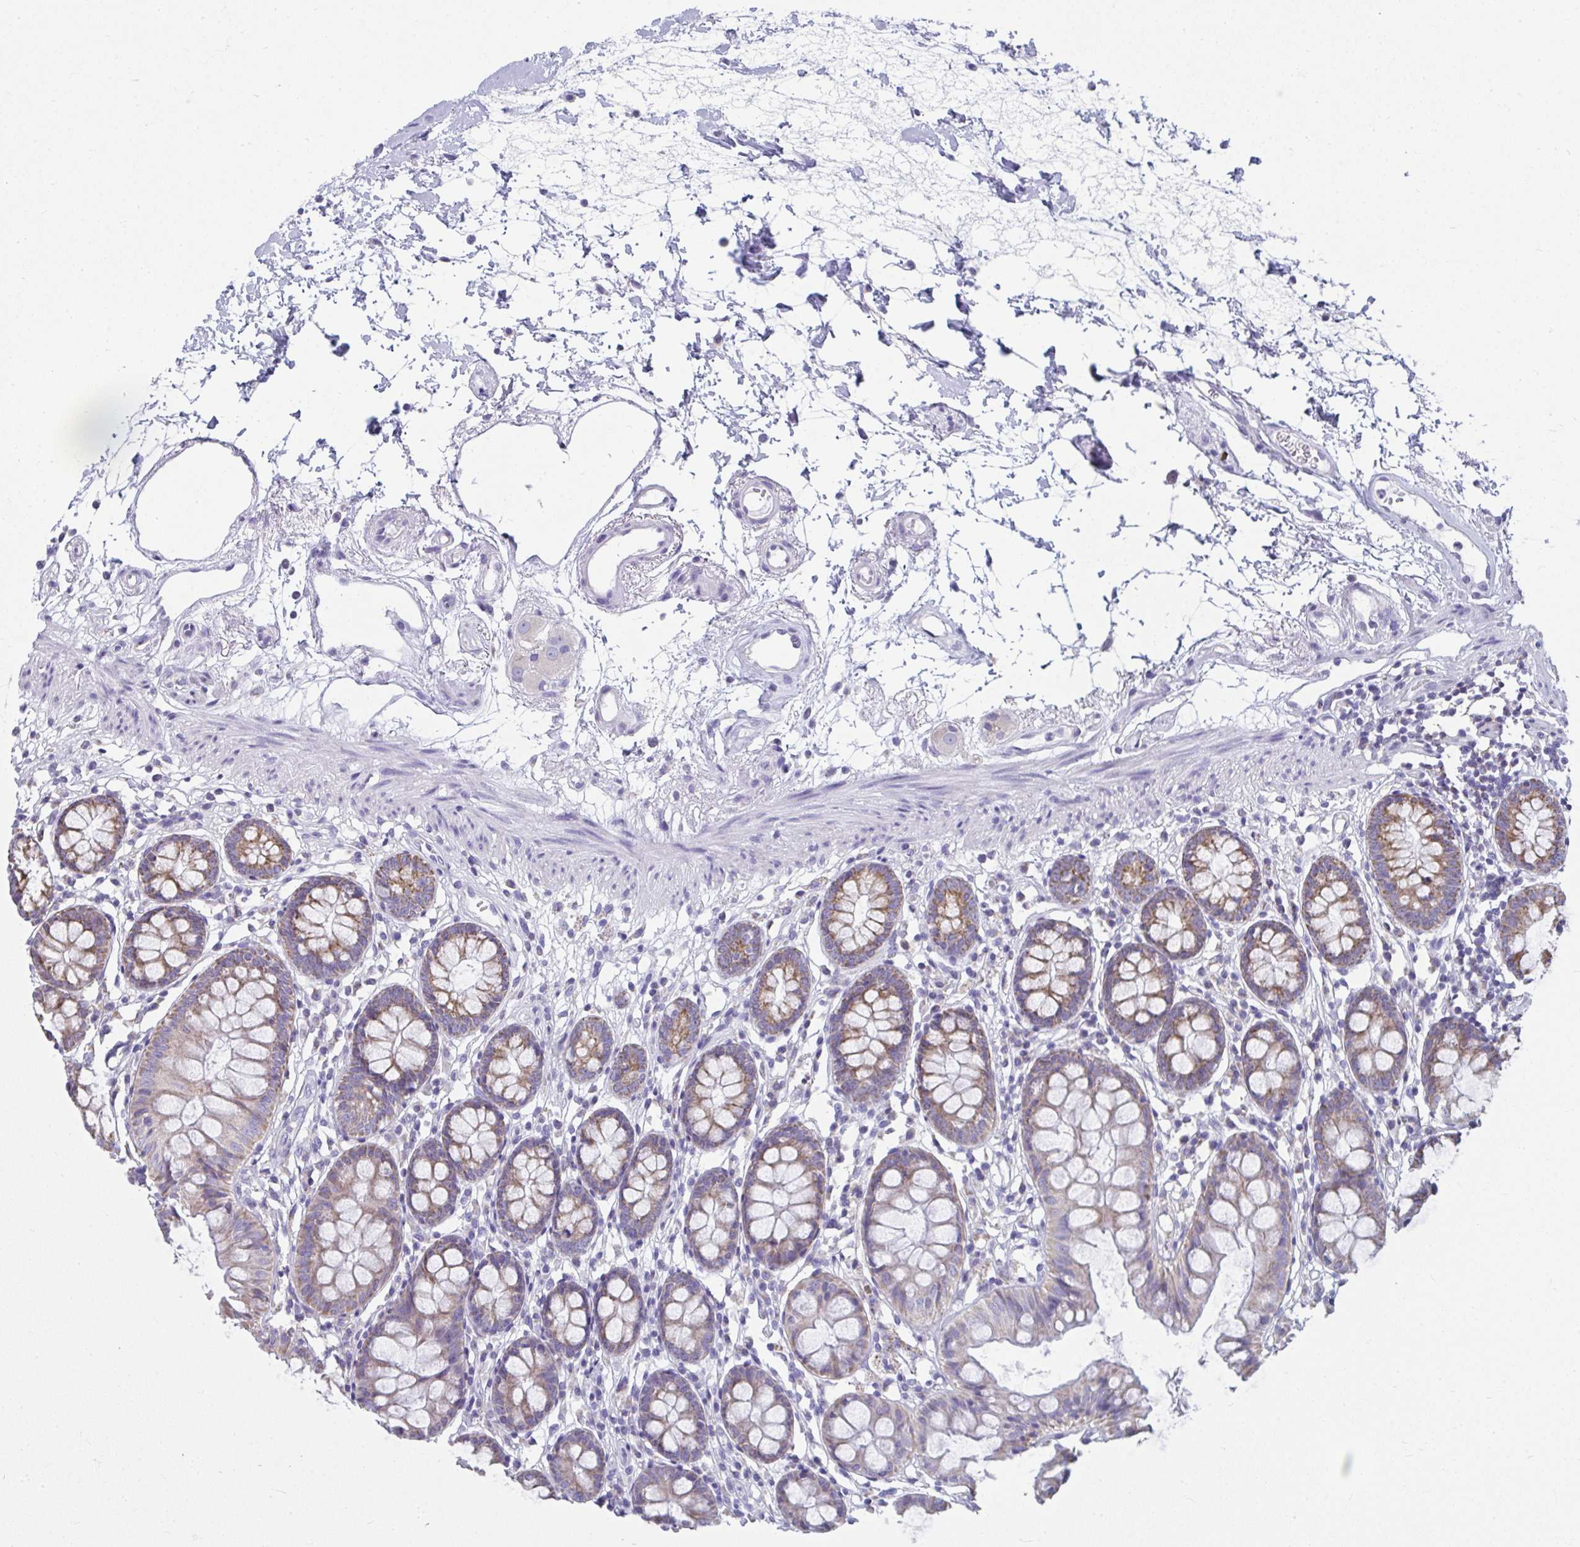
{"staining": {"intensity": "negative", "quantity": "none", "location": "none"}, "tissue": "colon", "cell_type": "Endothelial cells", "image_type": "normal", "snomed": [{"axis": "morphology", "description": "Normal tissue, NOS"}, {"axis": "topography", "description": "Colon"}], "caption": "There is no significant staining in endothelial cells of colon. (DAB (3,3'-diaminobenzidine) immunohistochemistry (IHC) visualized using brightfield microscopy, high magnification).", "gene": "SLC6A1", "patient": {"sex": "female", "age": 84}}